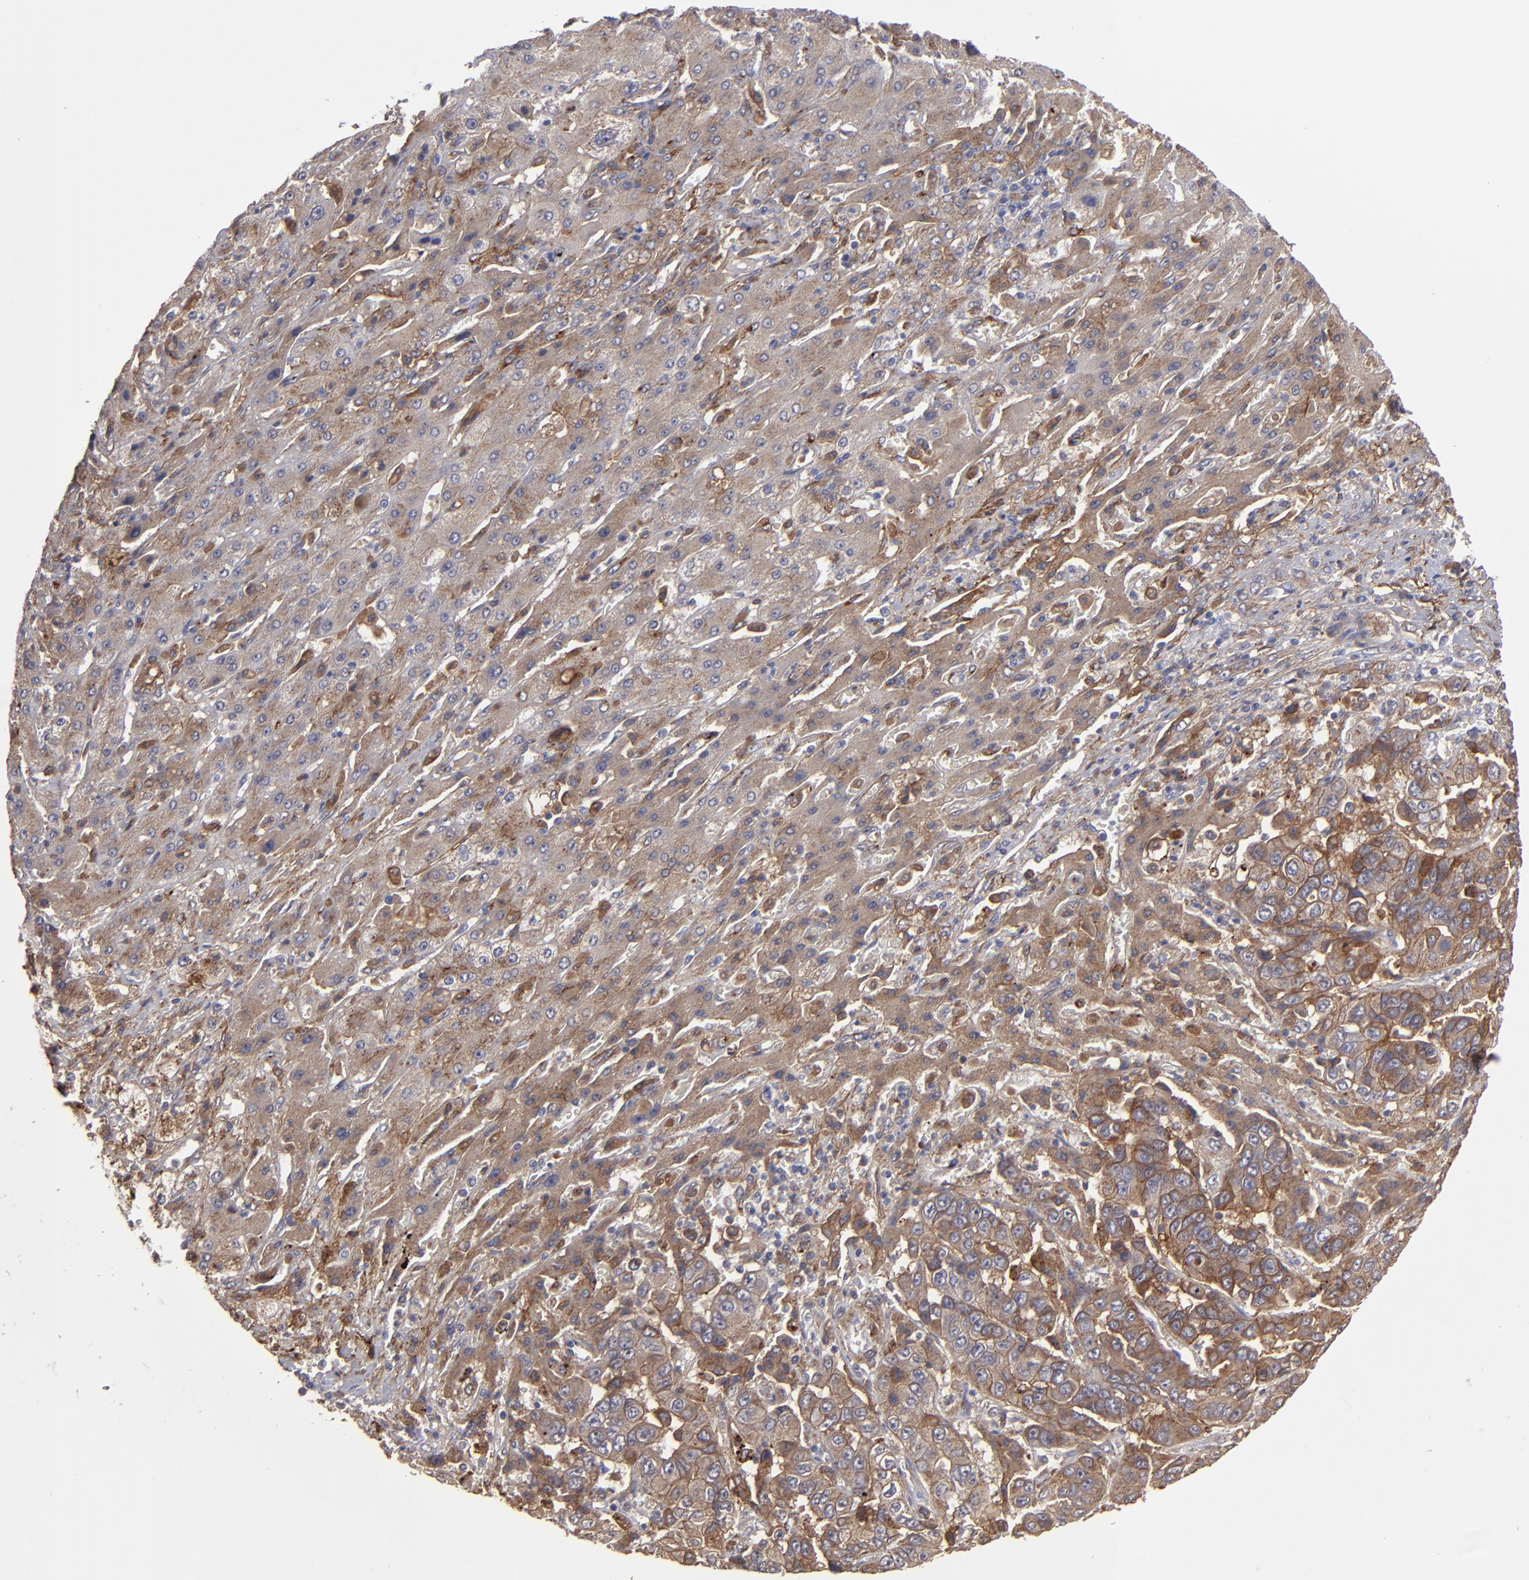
{"staining": {"intensity": "moderate", "quantity": "25%-75%", "location": "cytoplasmic/membranous"}, "tissue": "liver cancer", "cell_type": "Tumor cells", "image_type": "cancer", "snomed": [{"axis": "morphology", "description": "Cholangiocarcinoma"}, {"axis": "topography", "description": "Liver"}], "caption": "The immunohistochemical stain shows moderate cytoplasmic/membranous expression in tumor cells of liver cholangiocarcinoma tissue.", "gene": "ITGB5", "patient": {"sex": "female", "age": 52}}